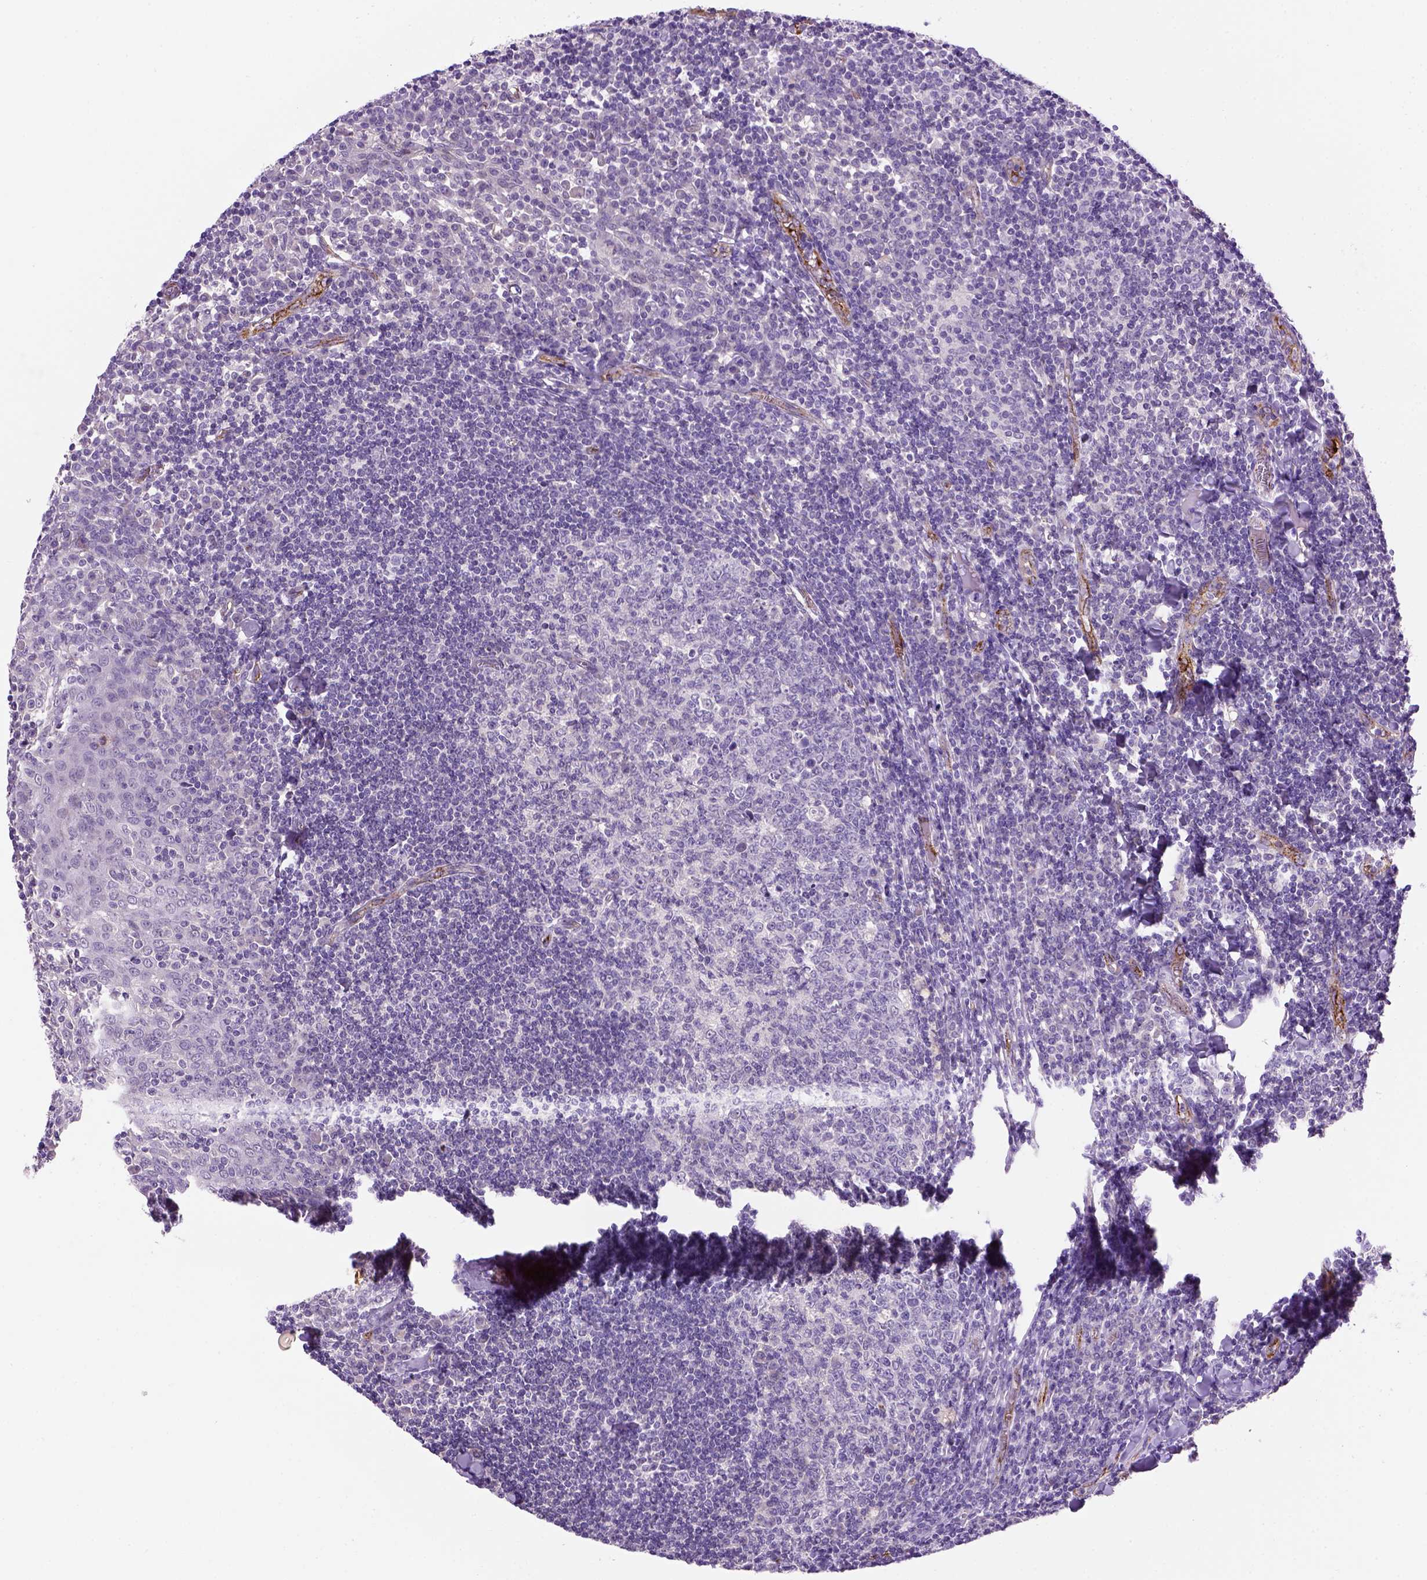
{"staining": {"intensity": "negative", "quantity": "none", "location": "none"}, "tissue": "tonsil", "cell_type": "Germinal center cells", "image_type": "normal", "snomed": [{"axis": "morphology", "description": "Normal tissue, NOS"}, {"axis": "topography", "description": "Tonsil"}], "caption": "High power microscopy micrograph of an immunohistochemistry (IHC) histopathology image of normal tonsil, revealing no significant staining in germinal center cells.", "gene": "VWF", "patient": {"sex": "female", "age": 12}}